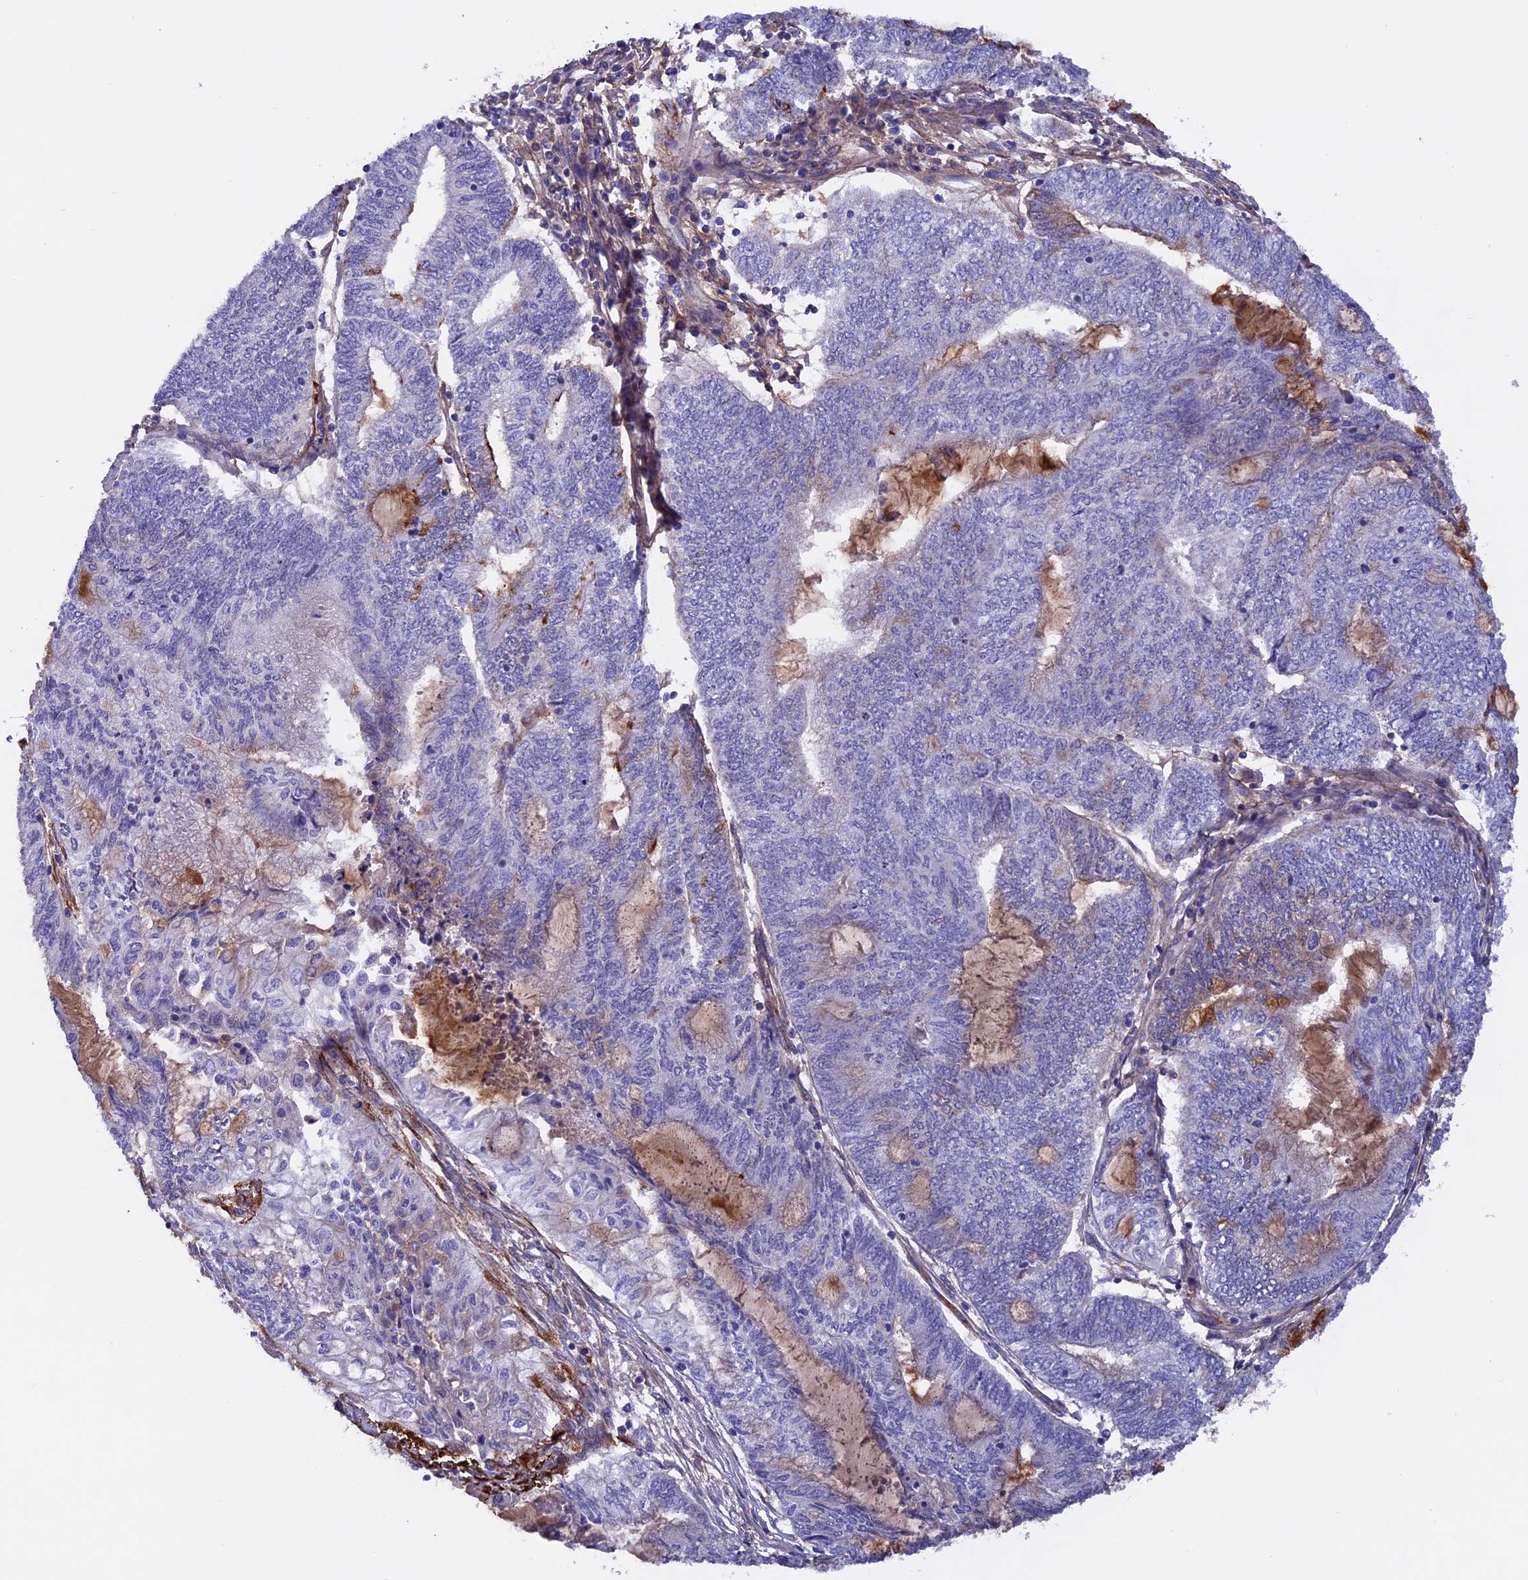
{"staining": {"intensity": "negative", "quantity": "none", "location": "none"}, "tissue": "endometrial cancer", "cell_type": "Tumor cells", "image_type": "cancer", "snomed": [{"axis": "morphology", "description": "Adenocarcinoma, NOS"}, {"axis": "topography", "description": "Uterus"}, {"axis": "topography", "description": "Endometrium"}], "caption": "The image exhibits no significant expression in tumor cells of endometrial adenocarcinoma.", "gene": "COL4A3", "patient": {"sex": "female", "age": 70}}